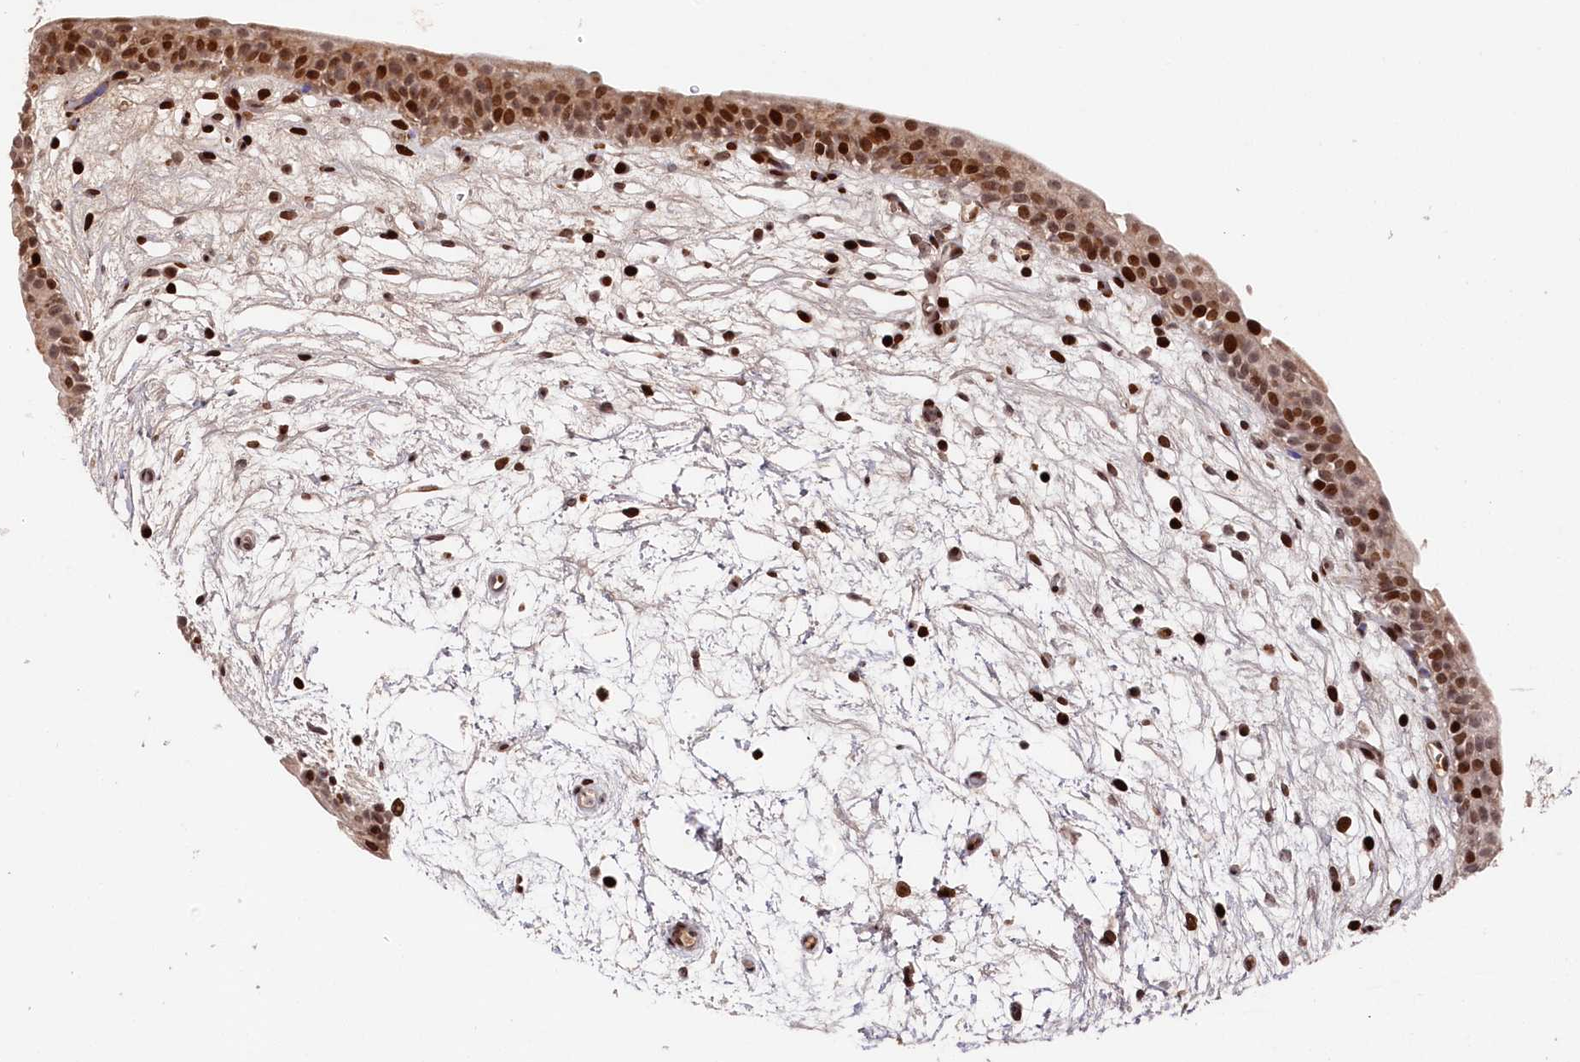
{"staining": {"intensity": "strong", "quantity": "25%-75%", "location": "cytoplasmic/membranous,nuclear"}, "tissue": "urinary bladder", "cell_type": "Urothelial cells", "image_type": "normal", "snomed": [{"axis": "morphology", "description": "Normal tissue, NOS"}, {"axis": "topography", "description": "Urinary bladder"}], "caption": "This micrograph demonstrates immunohistochemistry (IHC) staining of benign urinary bladder, with high strong cytoplasmic/membranous,nuclear staining in approximately 25%-75% of urothelial cells.", "gene": "MCF2L2", "patient": {"sex": "male", "age": 83}}